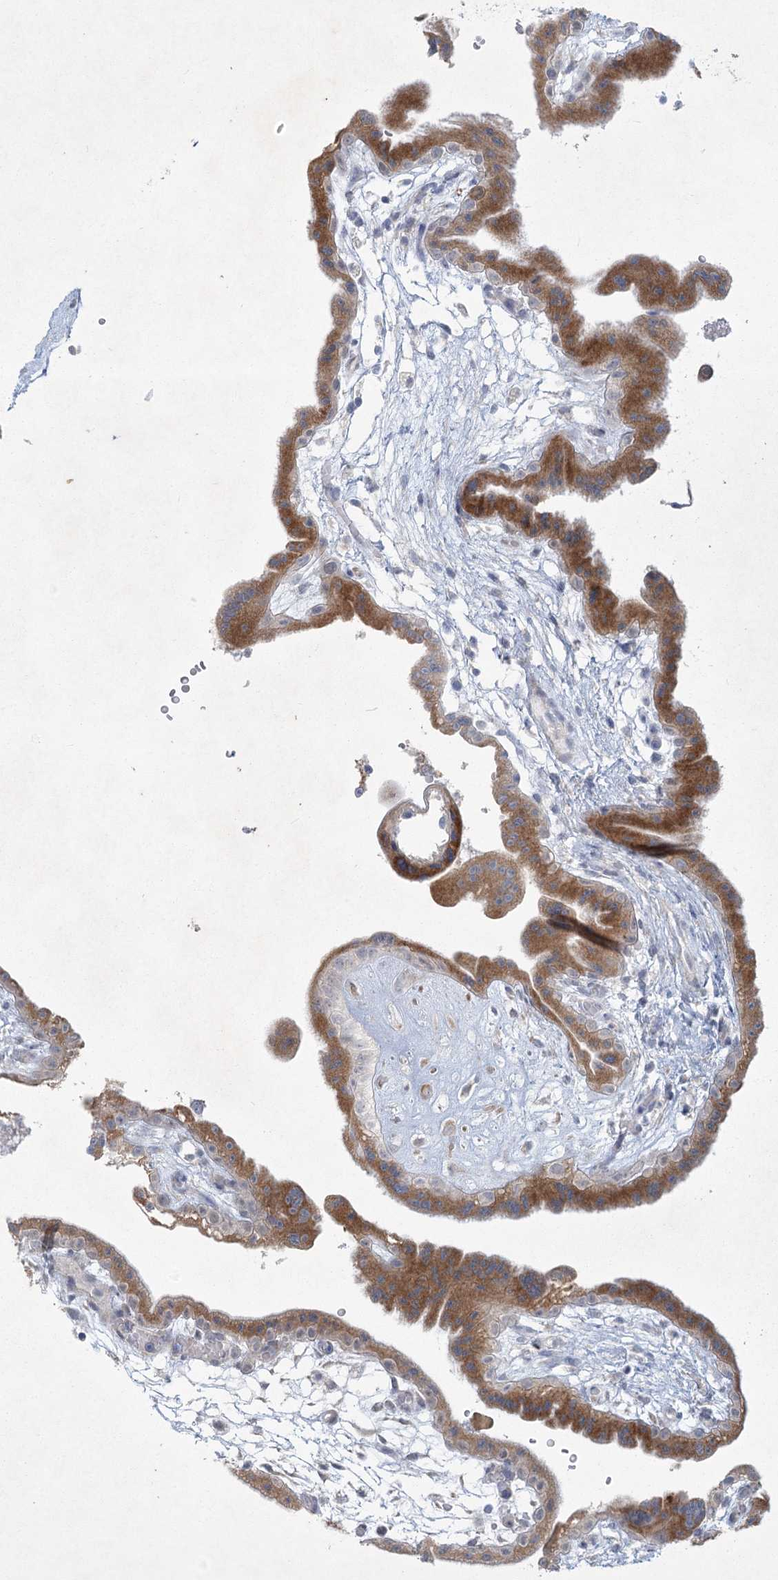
{"staining": {"intensity": "moderate", "quantity": "<25%", "location": "cytoplasmic/membranous"}, "tissue": "placenta", "cell_type": "Decidual cells", "image_type": "normal", "snomed": [{"axis": "morphology", "description": "Normal tissue, NOS"}, {"axis": "topography", "description": "Placenta"}], "caption": "Immunohistochemistry (IHC) (DAB) staining of normal placenta demonstrates moderate cytoplasmic/membranous protein expression in approximately <25% of decidual cells.", "gene": "PLA2G12A", "patient": {"sex": "female", "age": 18}}